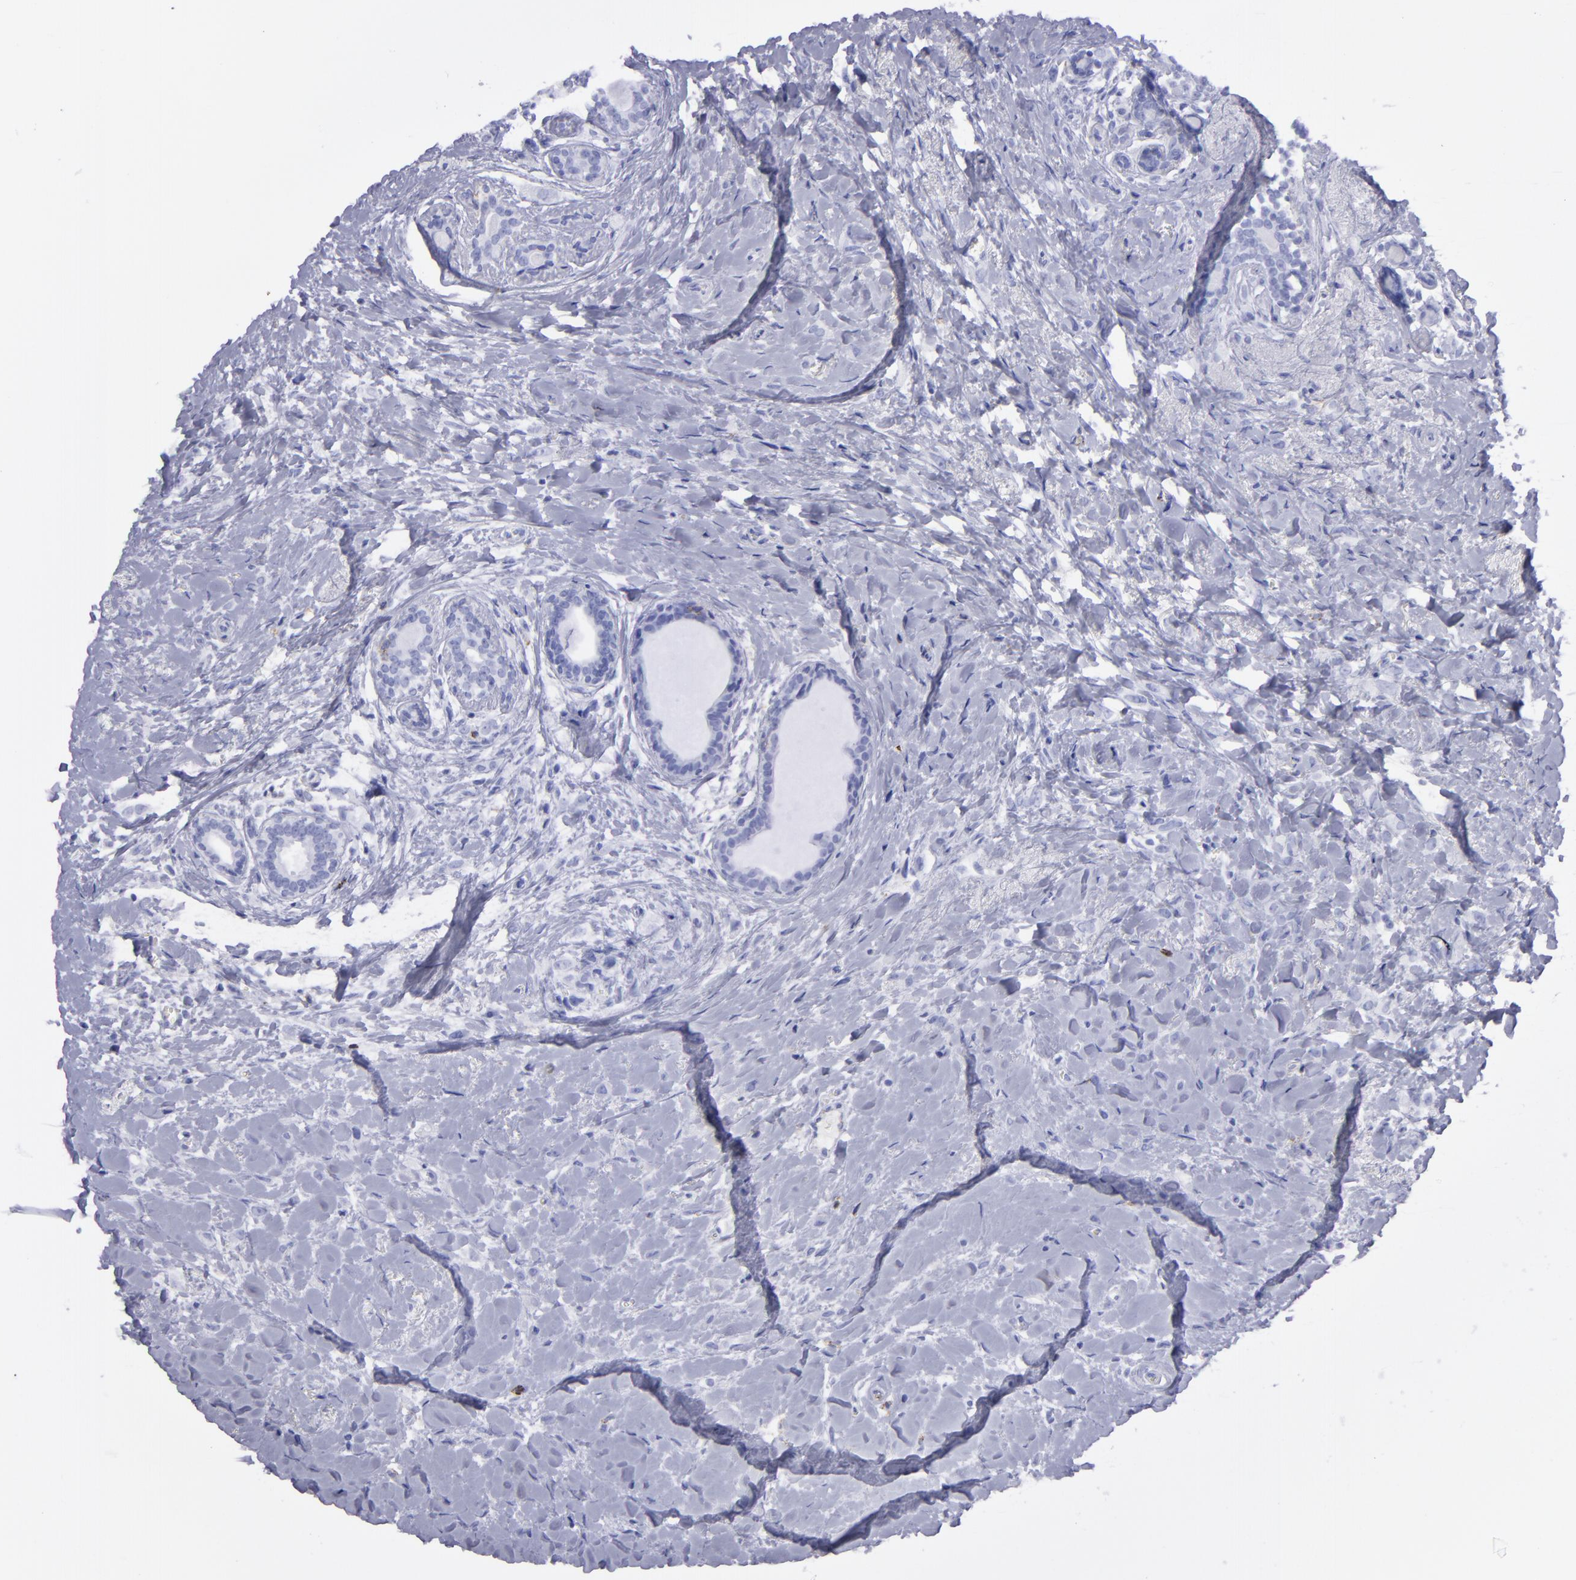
{"staining": {"intensity": "negative", "quantity": "none", "location": "none"}, "tissue": "breast cancer", "cell_type": "Tumor cells", "image_type": "cancer", "snomed": [{"axis": "morphology", "description": "Lobular carcinoma"}, {"axis": "topography", "description": "Breast"}], "caption": "DAB immunohistochemical staining of human lobular carcinoma (breast) exhibits no significant staining in tumor cells.", "gene": "SELPLG", "patient": {"sex": "female", "age": 57}}